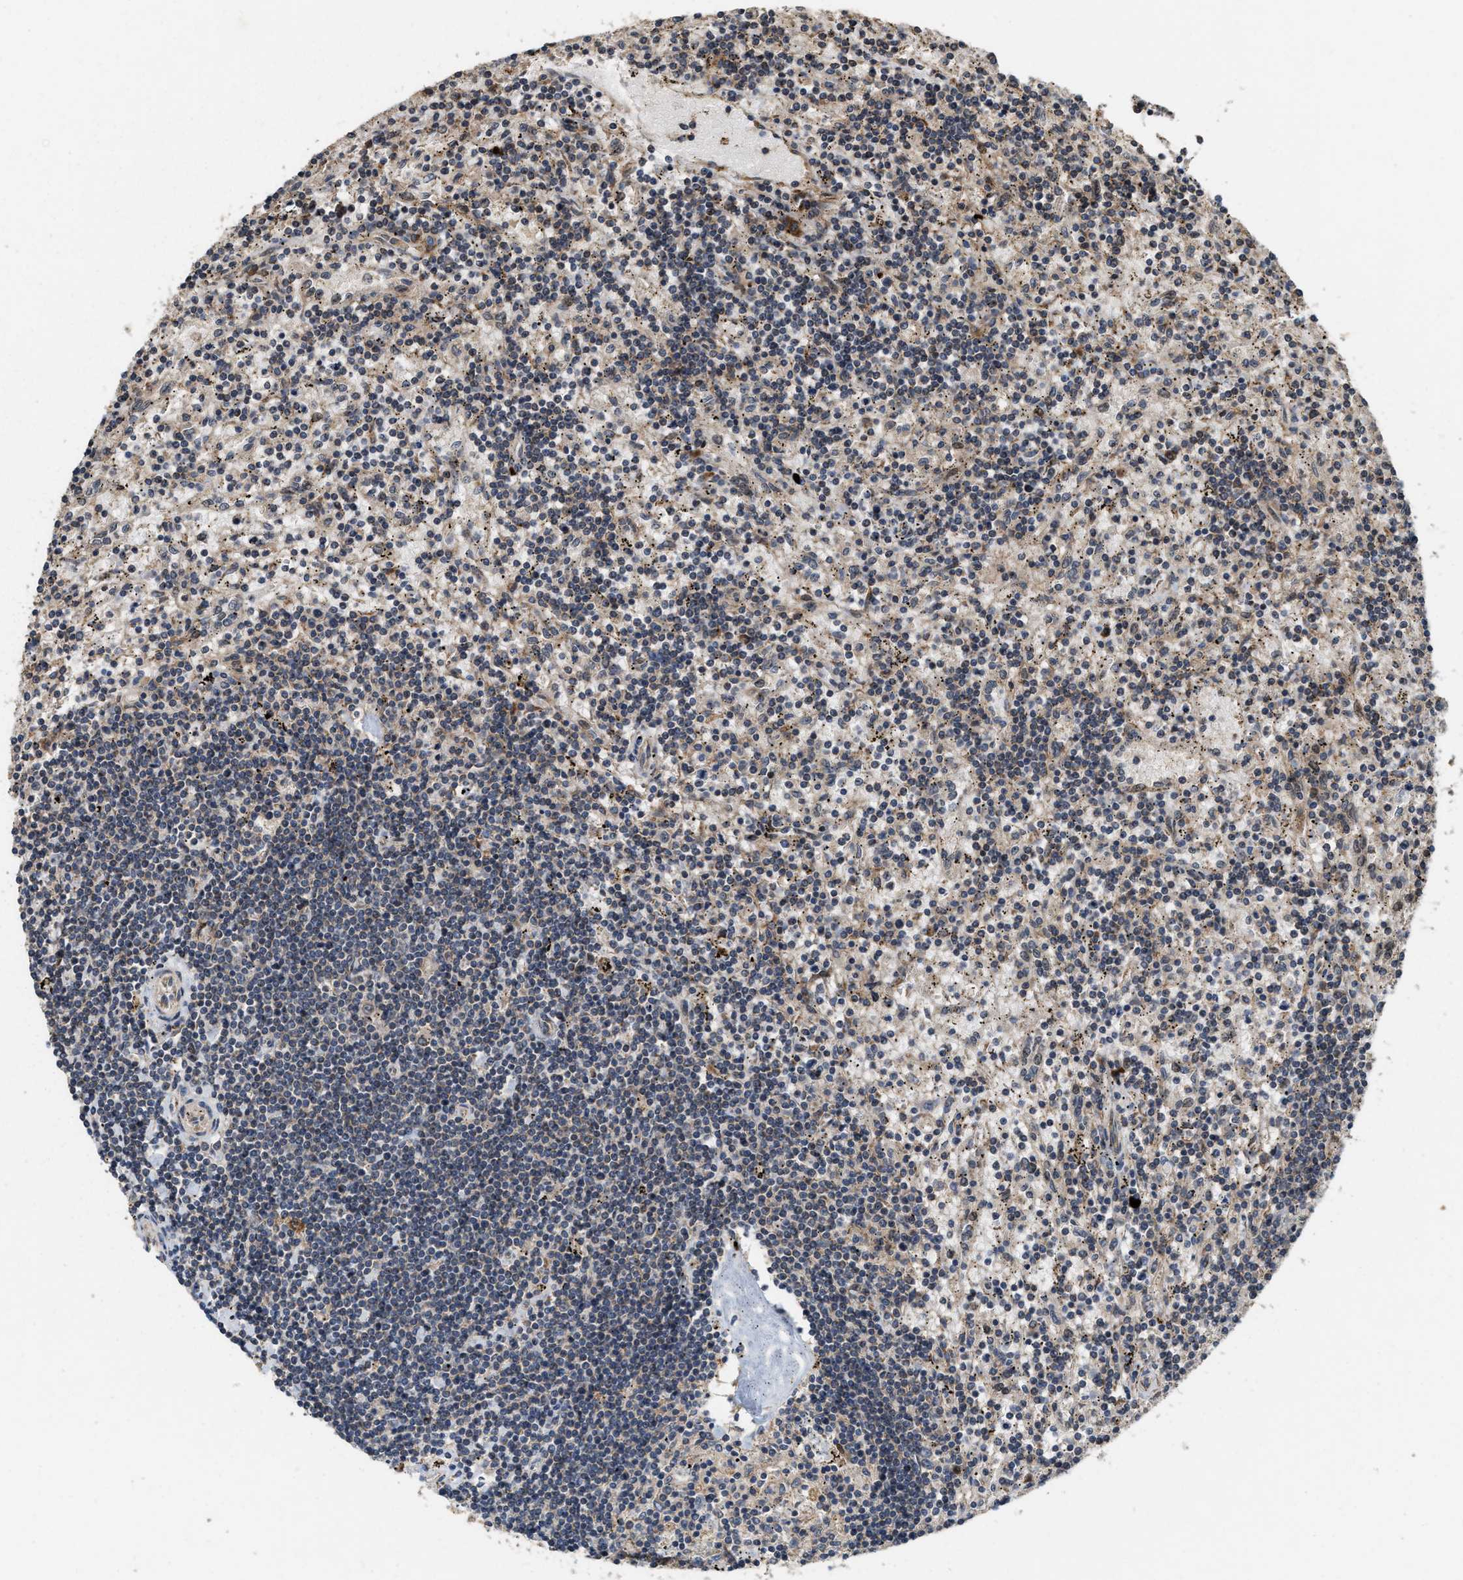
{"staining": {"intensity": "negative", "quantity": "none", "location": "none"}, "tissue": "lymphoma", "cell_type": "Tumor cells", "image_type": "cancer", "snomed": [{"axis": "morphology", "description": "Malignant lymphoma, non-Hodgkin's type, Low grade"}, {"axis": "topography", "description": "Spleen"}], "caption": "There is no significant expression in tumor cells of lymphoma.", "gene": "ELP2", "patient": {"sex": "male", "age": 76}}